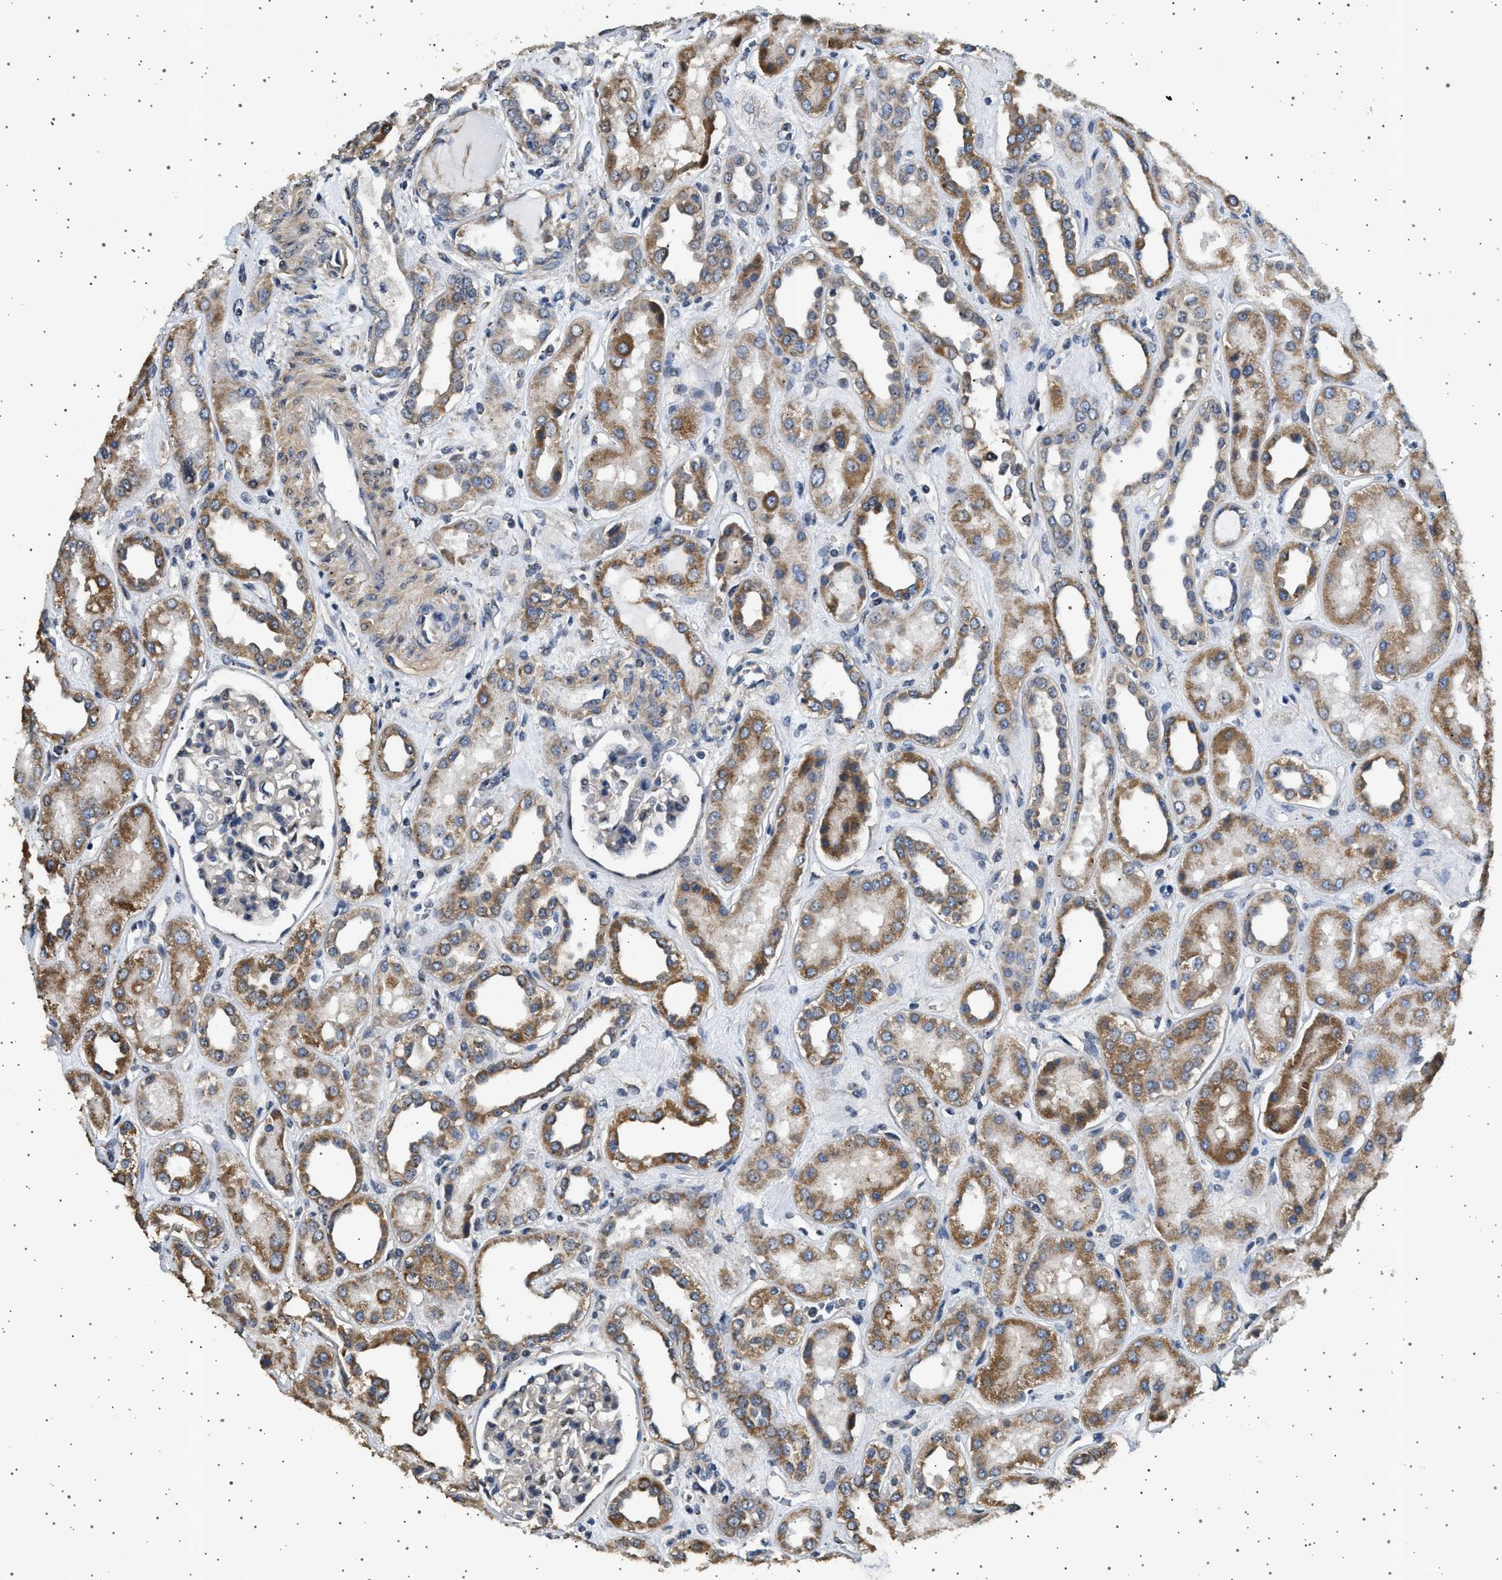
{"staining": {"intensity": "weak", "quantity": "<25%", "location": "cytoplasmic/membranous"}, "tissue": "kidney", "cell_type": "Cells in glomeruli", "image_type": "normal", "snomed": [{"axis": "morphology", "description": "Normal tissue, NOS"}, {"axis": "topography", "description": "Kidney"}], "caption": "IHC photomicrograph of unremarkable kidney stained for a protein (brown), which displays no positivity in cells in glomeruli.", "gene": "KCNA4", "patient": {"sex": "male", "age": 59}}